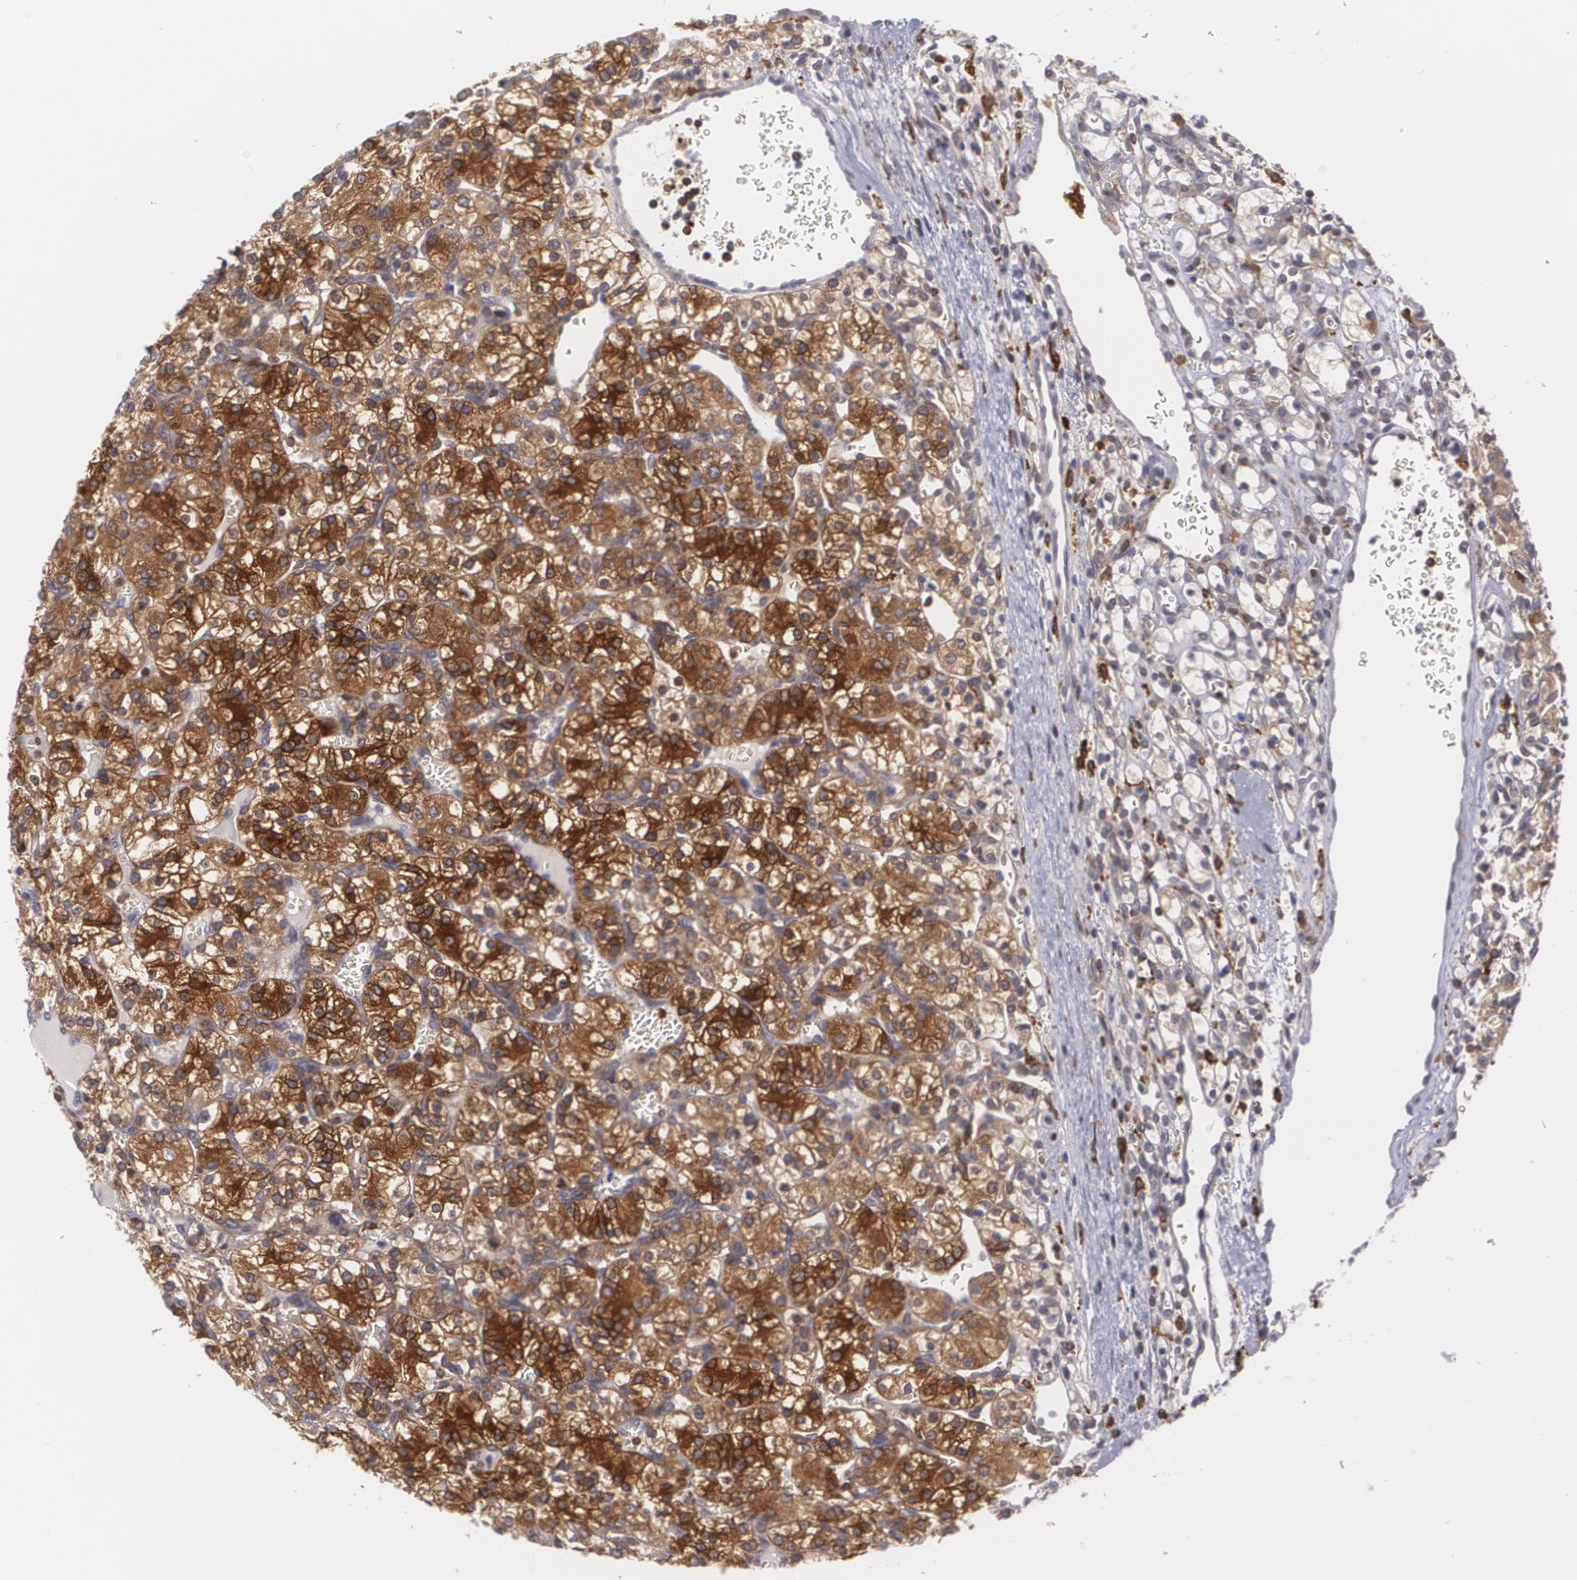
{"staining": {"intensity": "strong", "quantity": ">75%", "location": "cytoplasmic/membranous"}, "tissue": "renal cancer", "cell_type": "Tumor cells", "image_type": "cancer", "snomed": [{"axis": "morphology", "description": "Adenocarcinoma, NOS"}, {"axis": "topography", "description": "Kidney"}], "caption": "Renal adenocarcinoma stained with DAB immunohistochemistry demonstrates high levels of strong cytoplasmic/membranous positivity in approximately >75% of tumor cells.", "gene": "BIN1", "patient": {"sex": "female", "age": 62}}